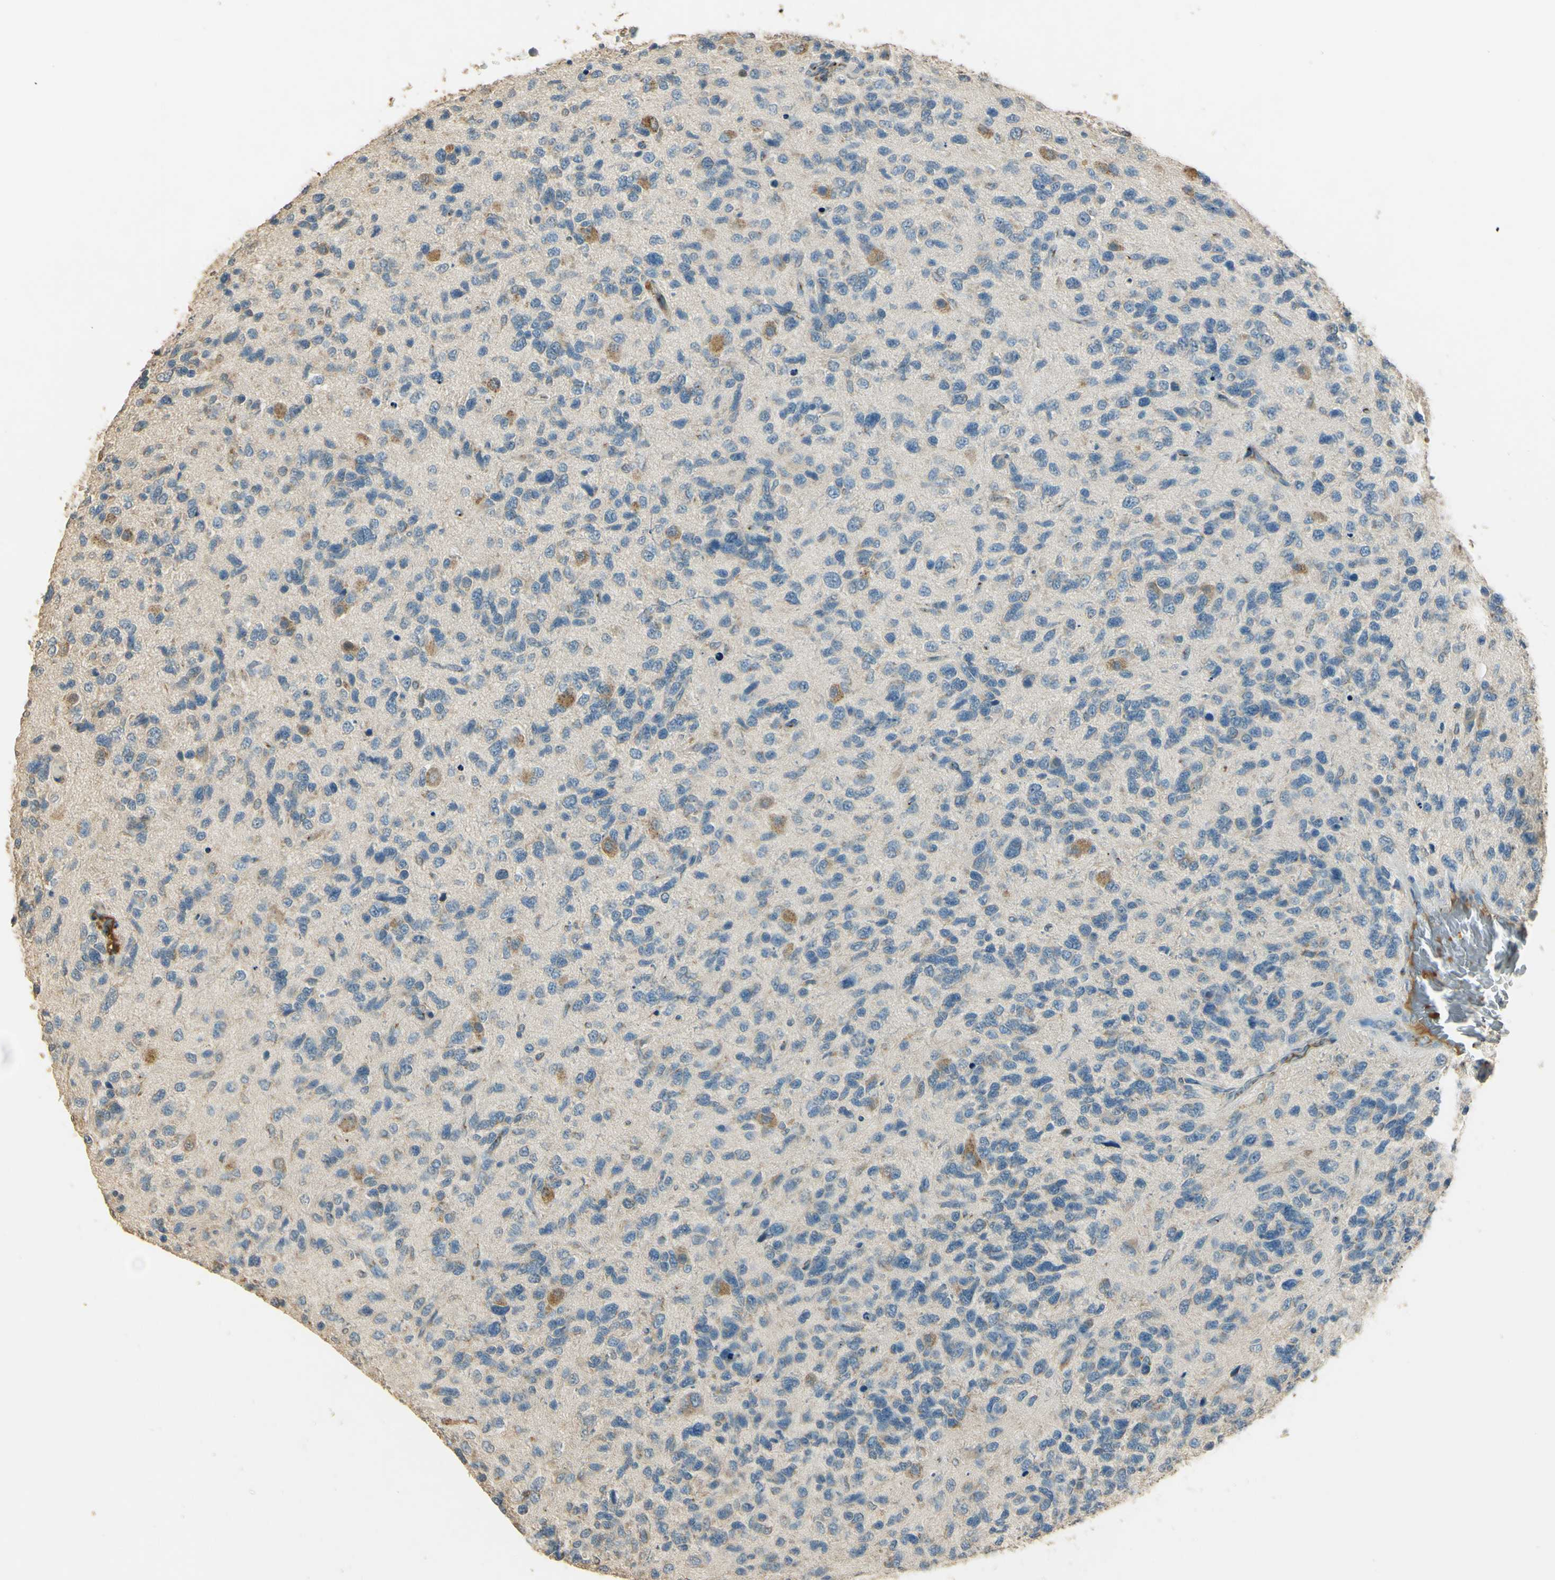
{"staining": {"intensity": "negative", "quantity": "none", "location": "none"}, "tissue": "glioma", "cell_type": "Tumor cells", "image_type": "cancer", "snomed": [{"axis": "morphology", "description": "Glioma, malignant, High grade"}, {"axis": "topography", "description": "Brain"}], "caption": "An immunohistochemistry (IHC) image of glioma is shown. There is no staining in tumor cells of glioma. The staining is performed using DAB (3,3'-diaminobenzidine) brown chromogen with nuclei counter-stained in using hematoxylin.", "gene": "UXS1", "patient": {"sex": "female", "age": 58}}